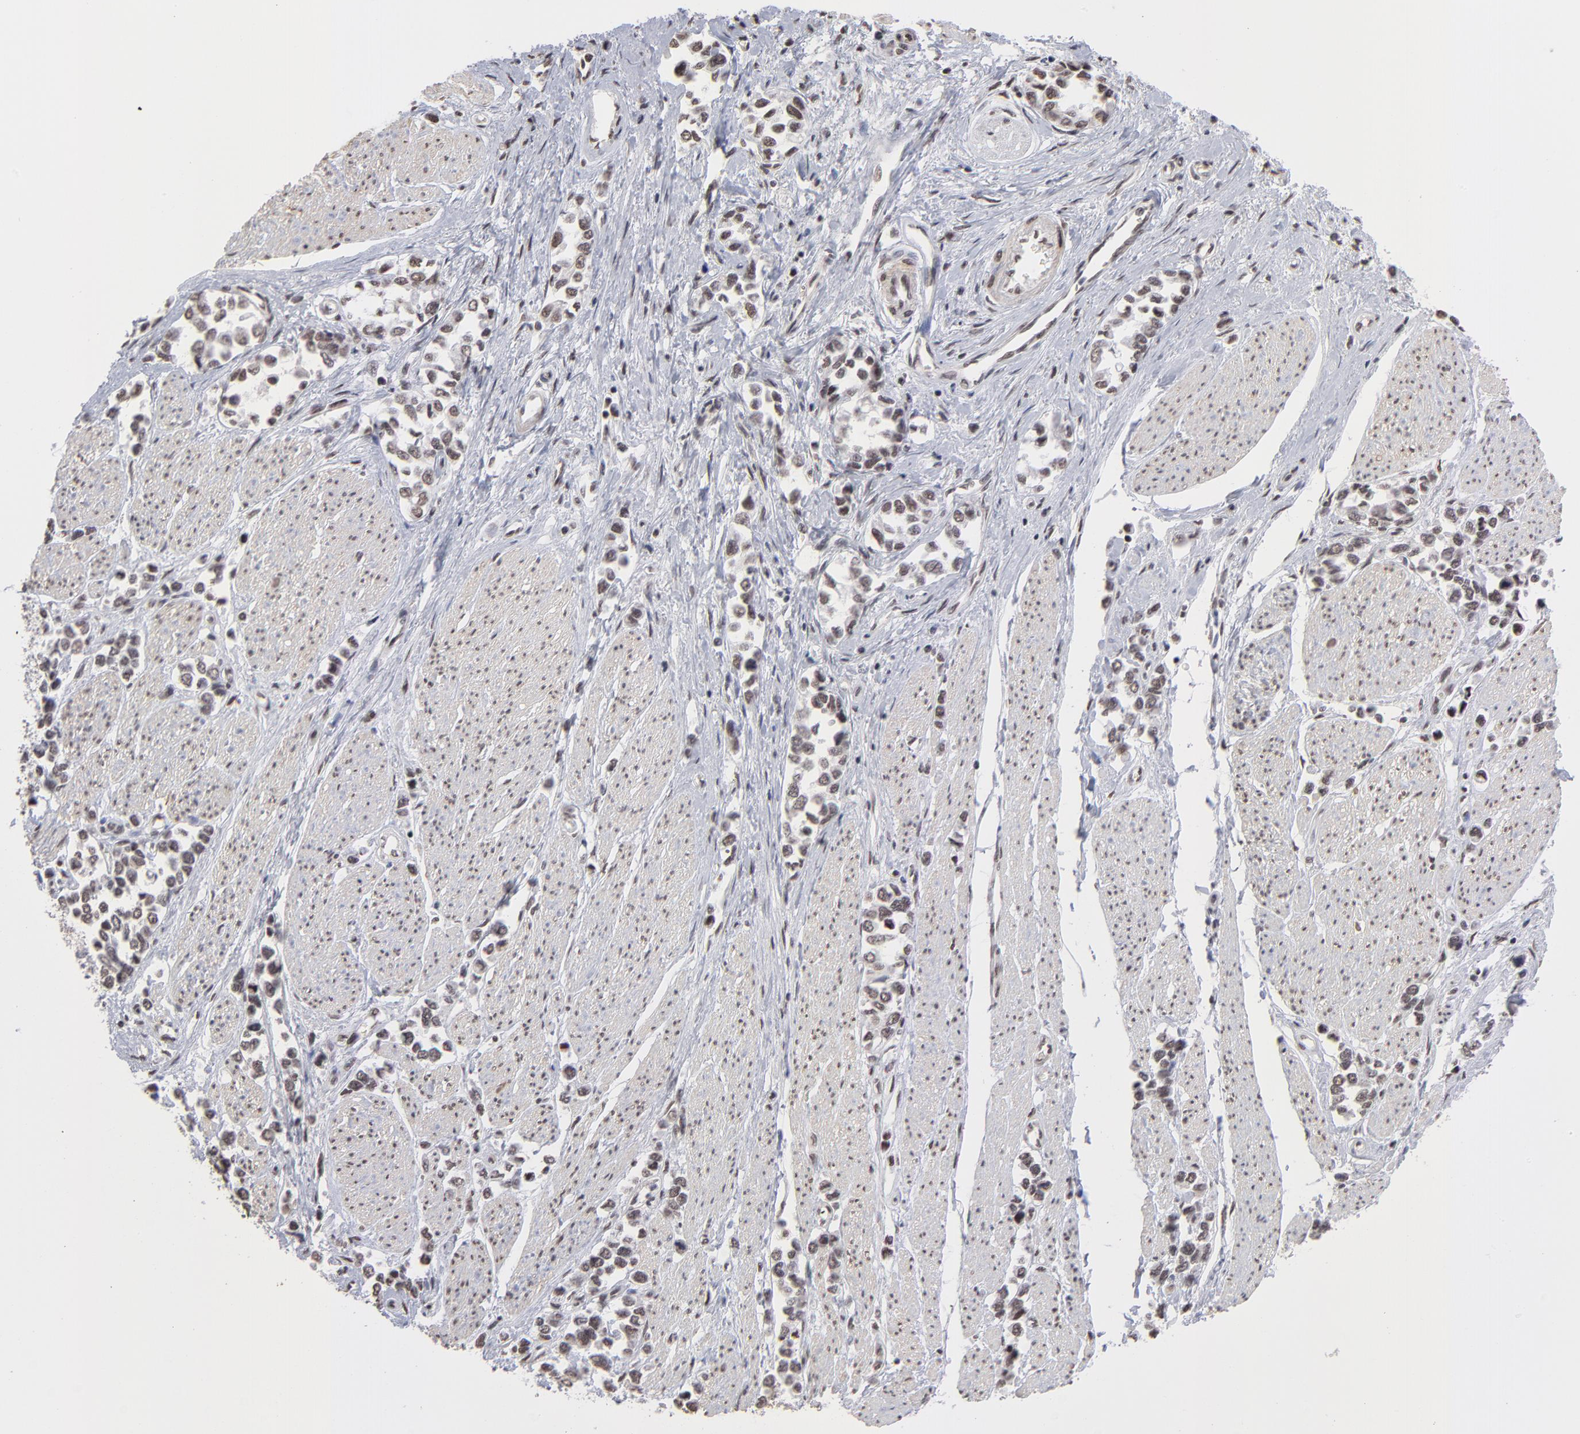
{"staining": {"intensity": "moderate", "quantity": ">75%", "location": "nuclear"}, "tissue": "stomach cancer", "cell_type": "Tumor cells", "image_type": "cancer", "snomed": [{"axis": "morphology", "description": "Adenocarcinoma, NOS"}, {"axis": "topography", "description": "Stomach, upper"}], "caption": "The histopathology image exhibits staining of stomach cancer, revealing moderate nuclear protein staining (brown color) within tumor cells. (DAB (3,3'-diaminobenzidine) = brown stain, brightfield microscopy at high magnification).", "gene": "ZNF3", "patient": {"sex": "male", "age": 76}}